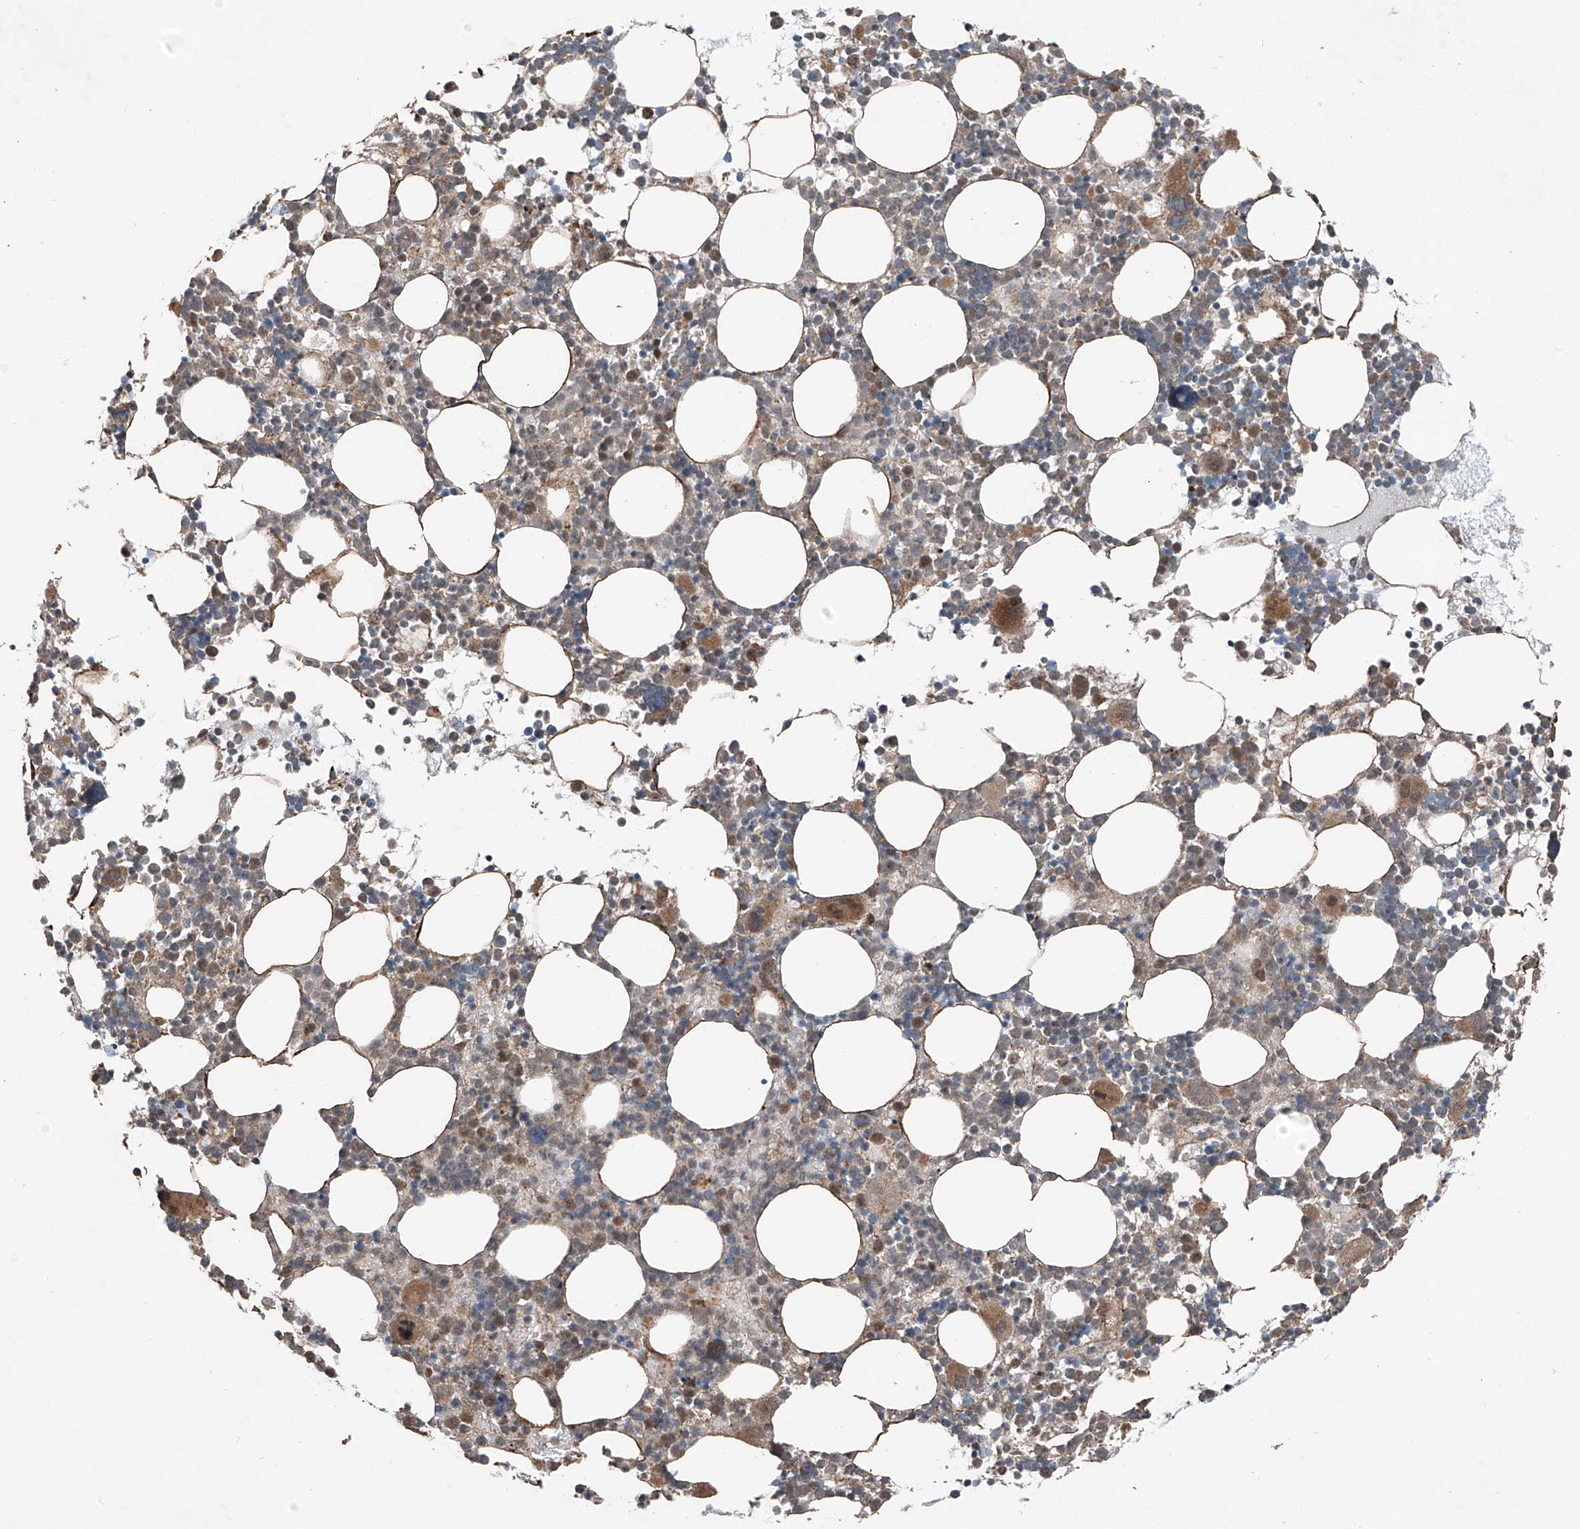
{"staining": {"intensity": "moderate", "quantity": "25%-75%", "location": "cytoplasmic/membranous"}, "tissue": "bone marrow", "cell_type": "Hematopoietic cells", "image_type": "normal", "snomed": [{"axis": "morphology", "description": "Normal tissue, NOS"}, {"axis": "topography", "description": "Bone marrow"}], "caption": "Immunohistochemical staining of benign bone marrow reveals moderate cytoplasmic/membranous protein positivity in about 25%-75% of hematopoietic cells.", "gene": "ZNF620", "patient": {"sex": "female", "age": 62}}